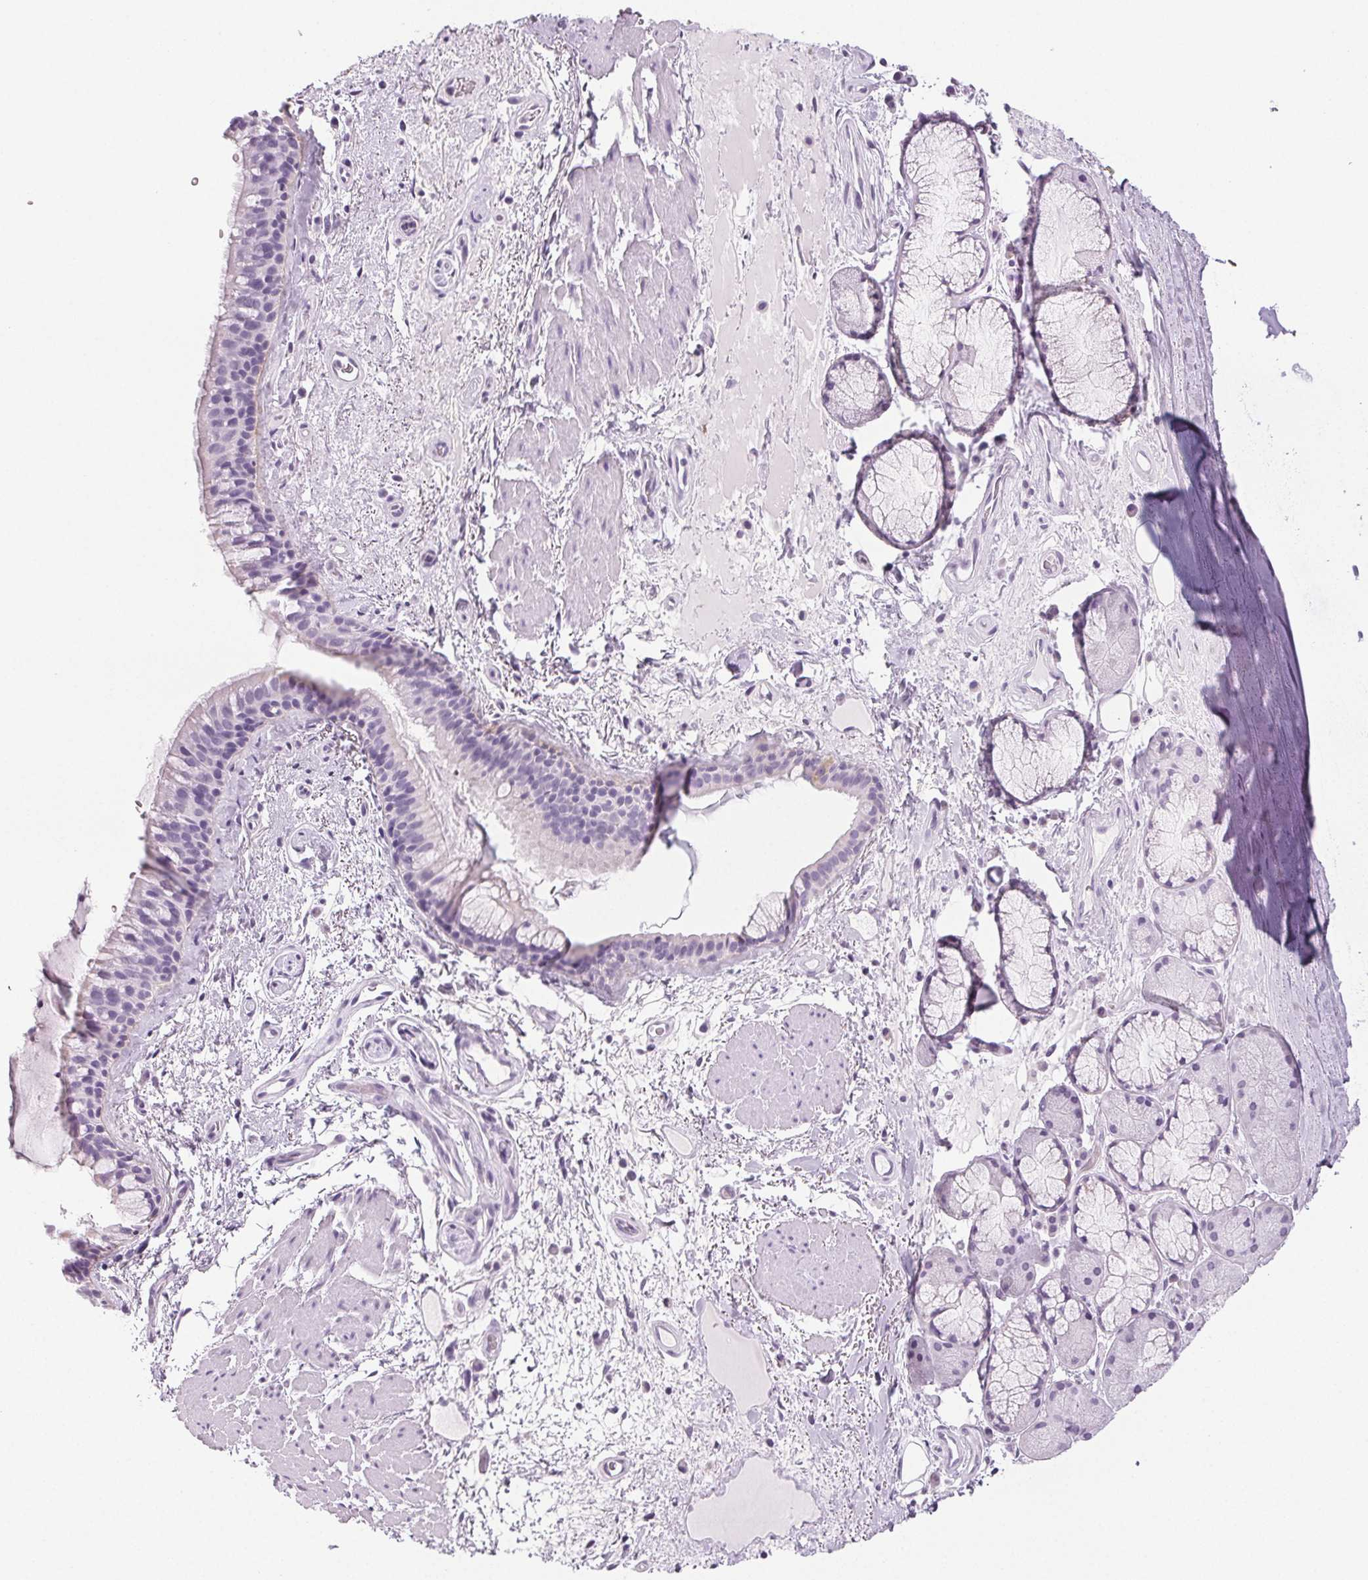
{"staining": {"intensity": "negative", "quantity": "none", "location": "none"}, "tissue": "bronchus", "cell_type": "Respiratory epithelial cells", "image_type": "normal", "snomed": [{"axis": "morphology", "description": "Normal tissue, NOS"}, {"axis": "topography", "description": "Bronchus"}], "caption": "Immunohistochemistry micrograph of benign bronchus: human bronchus stained with DAB (3,3'-diaminobenzidine) displays no significant protein staining in respiratory epithelial cells. (Immunohistochemistry, brightfield microscopy, high magnification).", "gene": "COL7A1", "patient": {"sex": "male", "age": 48}}